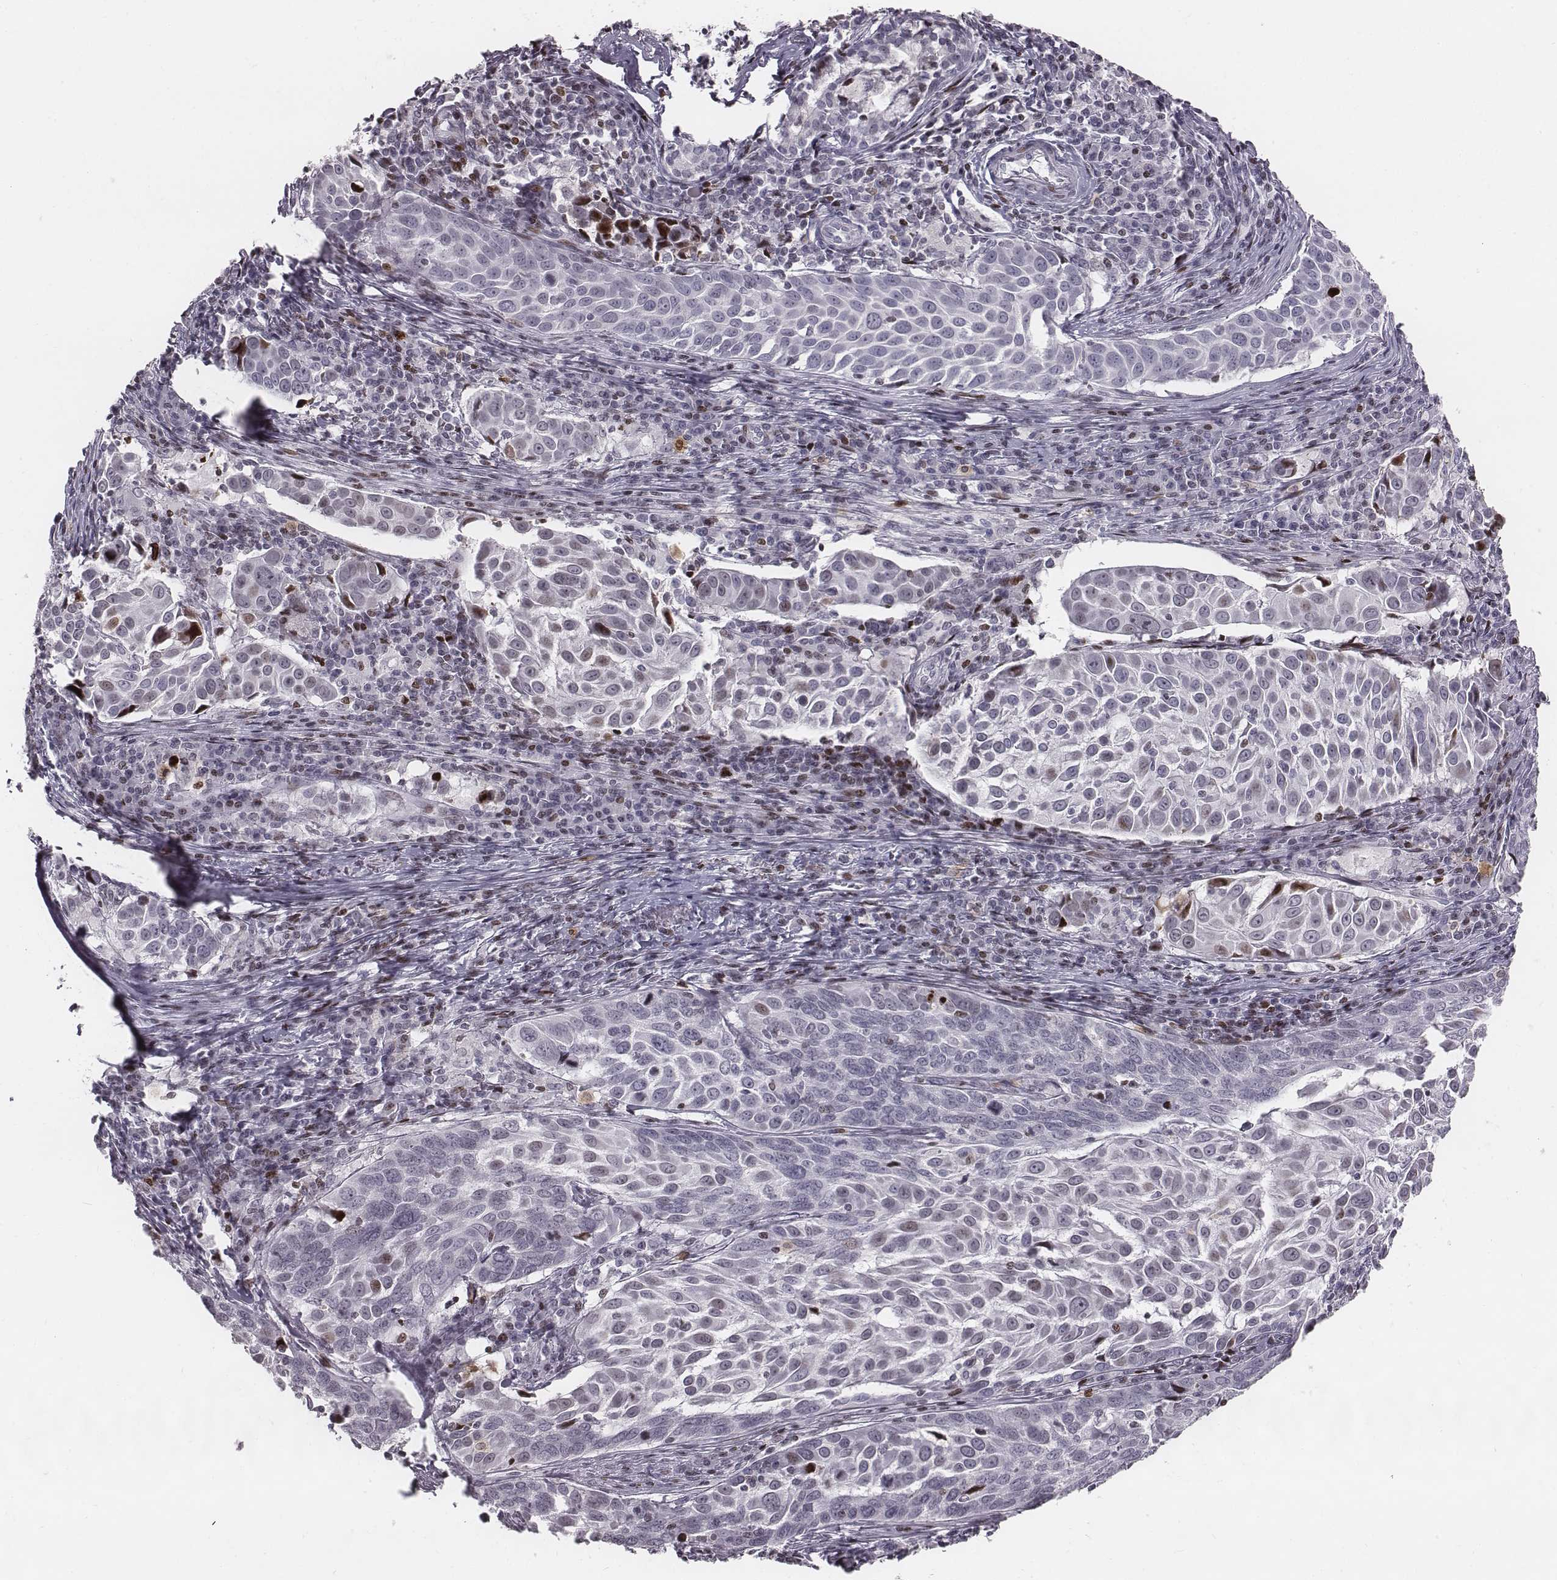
{"staining": {"intensity": "negative", "quantity": "none", "location": "none"}, "tissue": "lung cancer", "cell_type": "Tumor cells", "image_type": "cancer", "snomed": [{"axis": "morphology", "description": "Squamous cell carcinoma, NOS"}, {"axis": "topography", "description": "Lung"}], "caption": "An immunohistochemistry photomicrograph of lung cancer is shown. There is no staining in tumor cells of lung cancer.", "gene": "NDC1", "patient": {"sex": "male", "age": 57}}